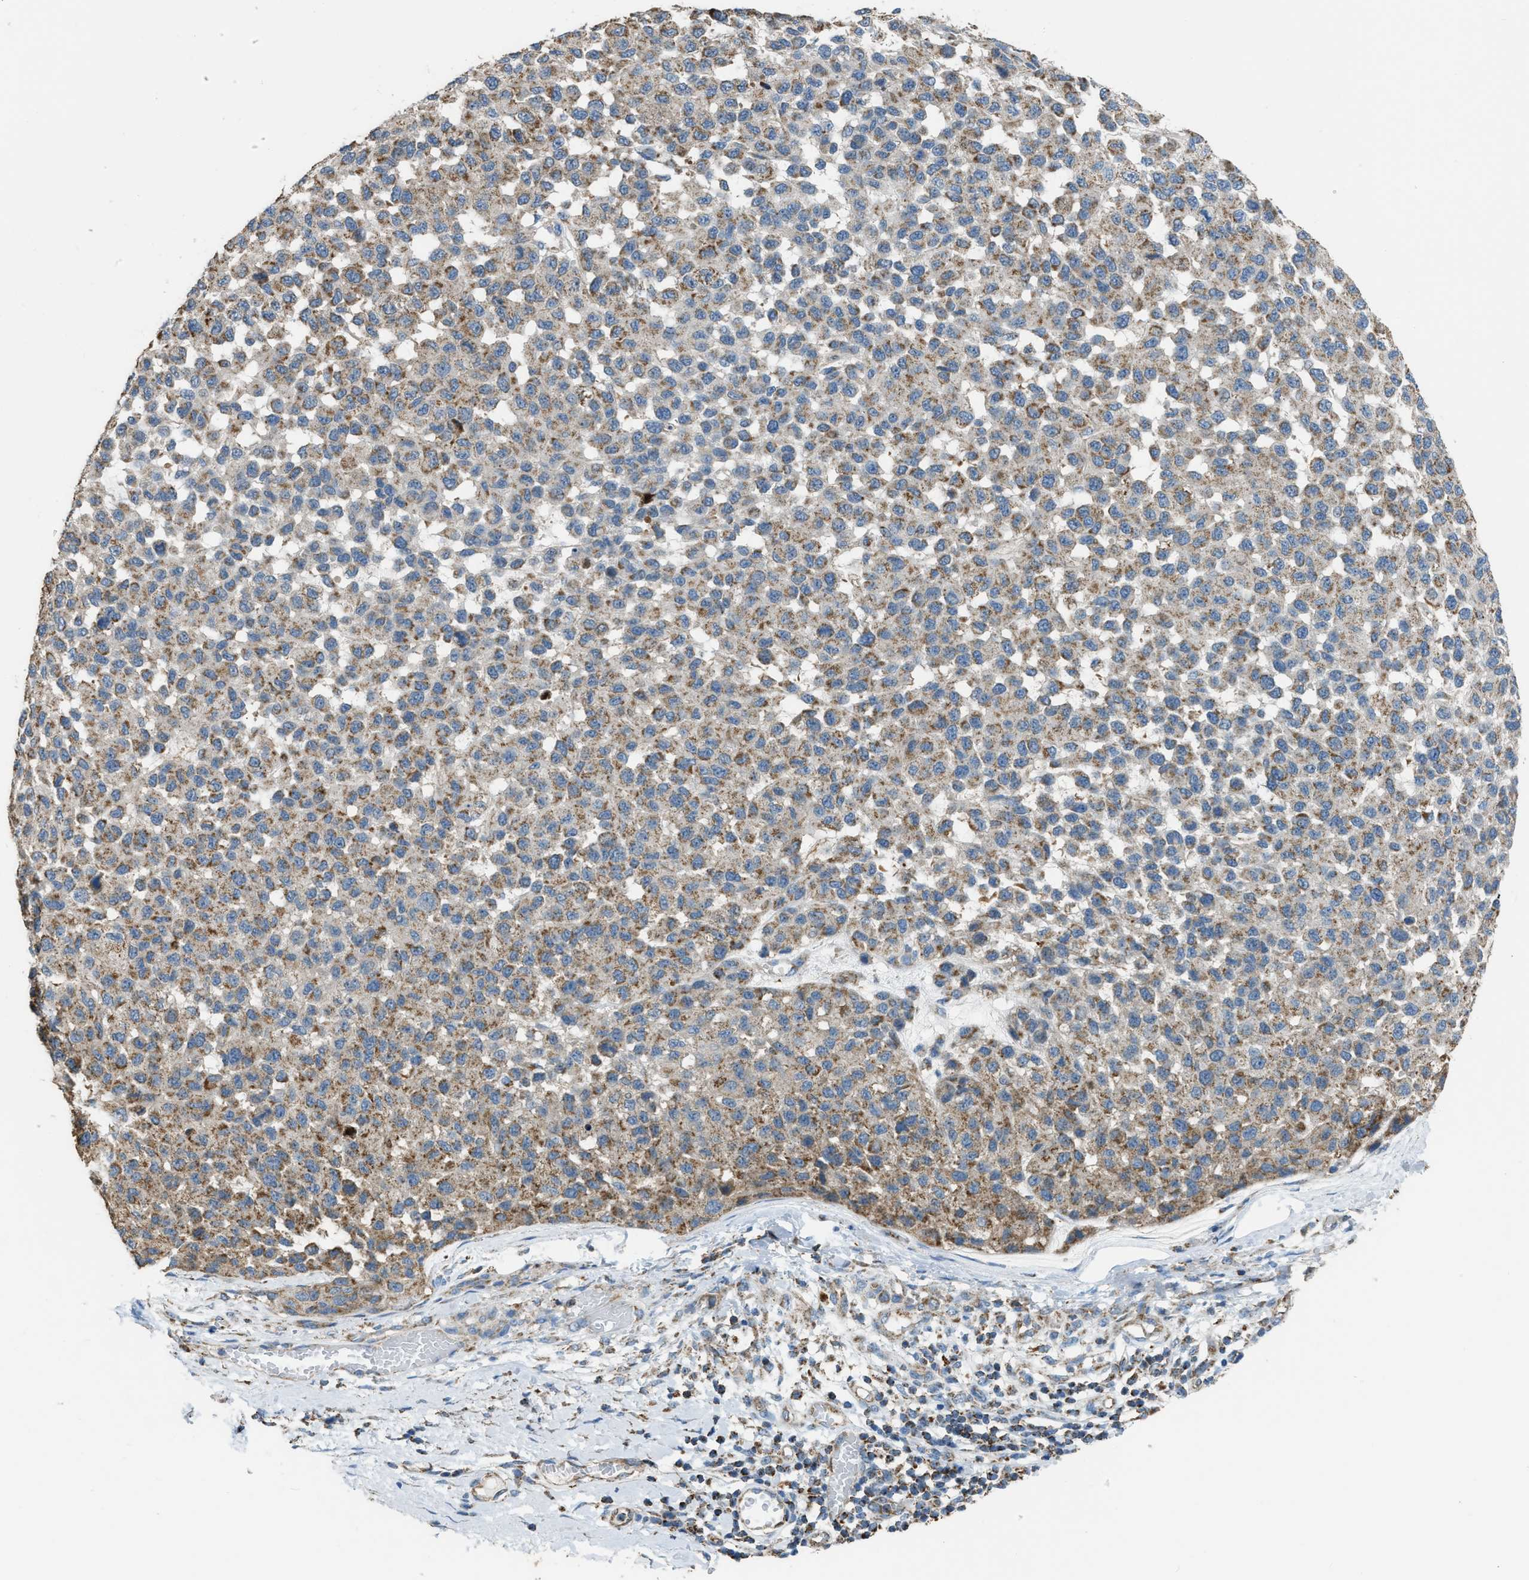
{"staining": {"intensity": "weak", "quantity": "25%-75%", "location": "cytoplasmic/membranous"}, "tissue": "melanoma", "cell_type": "Tumor cells", "image_type": "cancer", "snomed": [{"axis": "morphology", "description": "Malignant melanoma, NOS"}, {"axis": "topography", "description": "Skin"}], "caption": "Immunohistochemistry (IHC) of malignant melanoma demonstrates low levels of weak cytoplasmic/membranous expression in approximately 25%-75% of tumor cells.", "gene": "ETFB", "patient": {"sex": "male", "age": 62}}